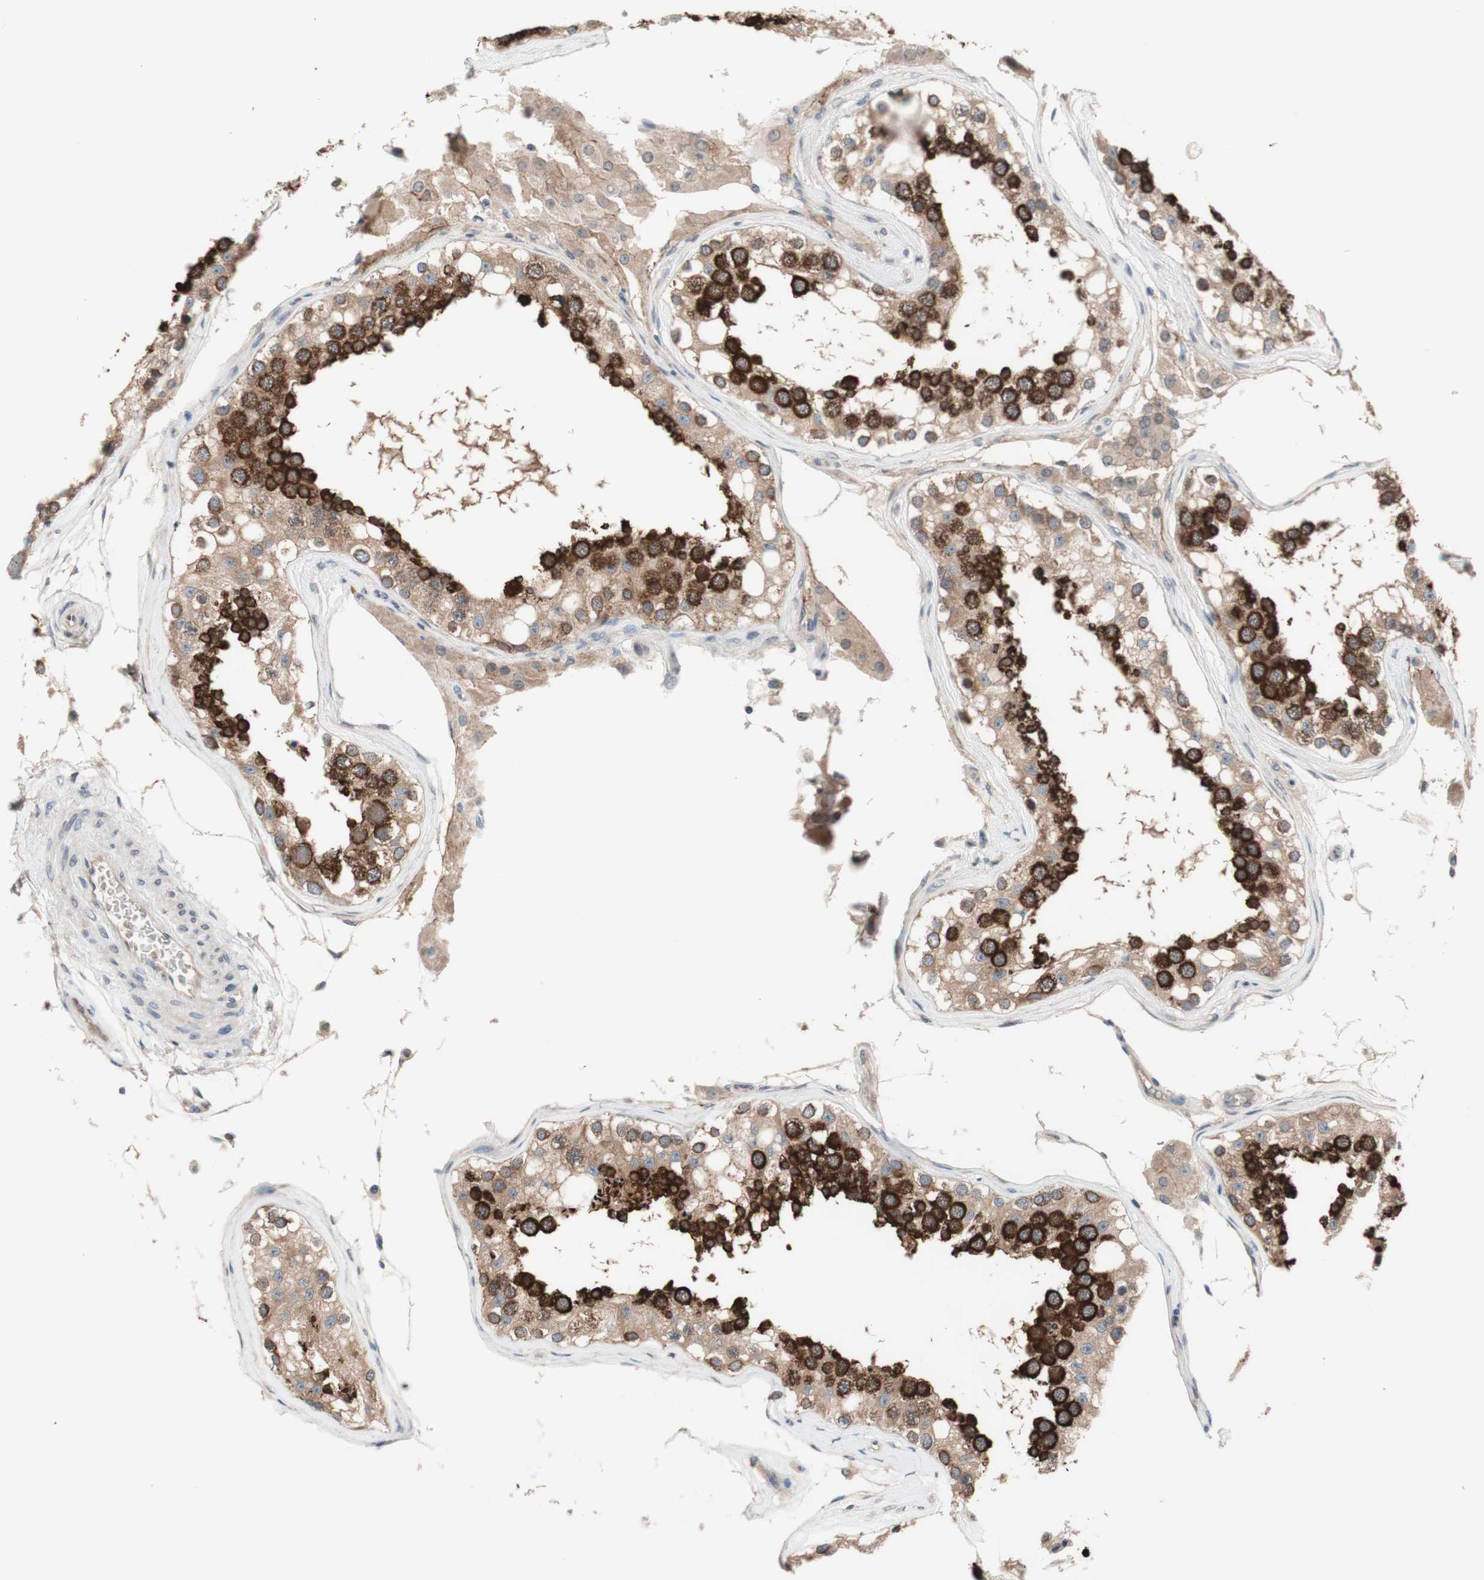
{"staining": {"intensity": "strong", "quantity": ">75%", "location": "cytoplasmic/membranous"}, "tissue": "testis", "cell_type": "Cells in seminiferous ducts", "image_type": "normal", "snomed": [{"axis": "morphology", "description": "Normal tissue, NOS"}, {"axis": "topography", "description": "Testis"}], "caption": "The immunohistochemical stain shows strong cytoplasmic/membranous expression in cells in seminiferous ducts of unremarkable testis. The staining is performed using DAB (3,3'-diaminobenzidine) brown chromogen to label protein expression. The nuclei are counter-stained blue using hematoxylin.", "gene": "CD55", "patient": {"sex": "male", "age": 68}}